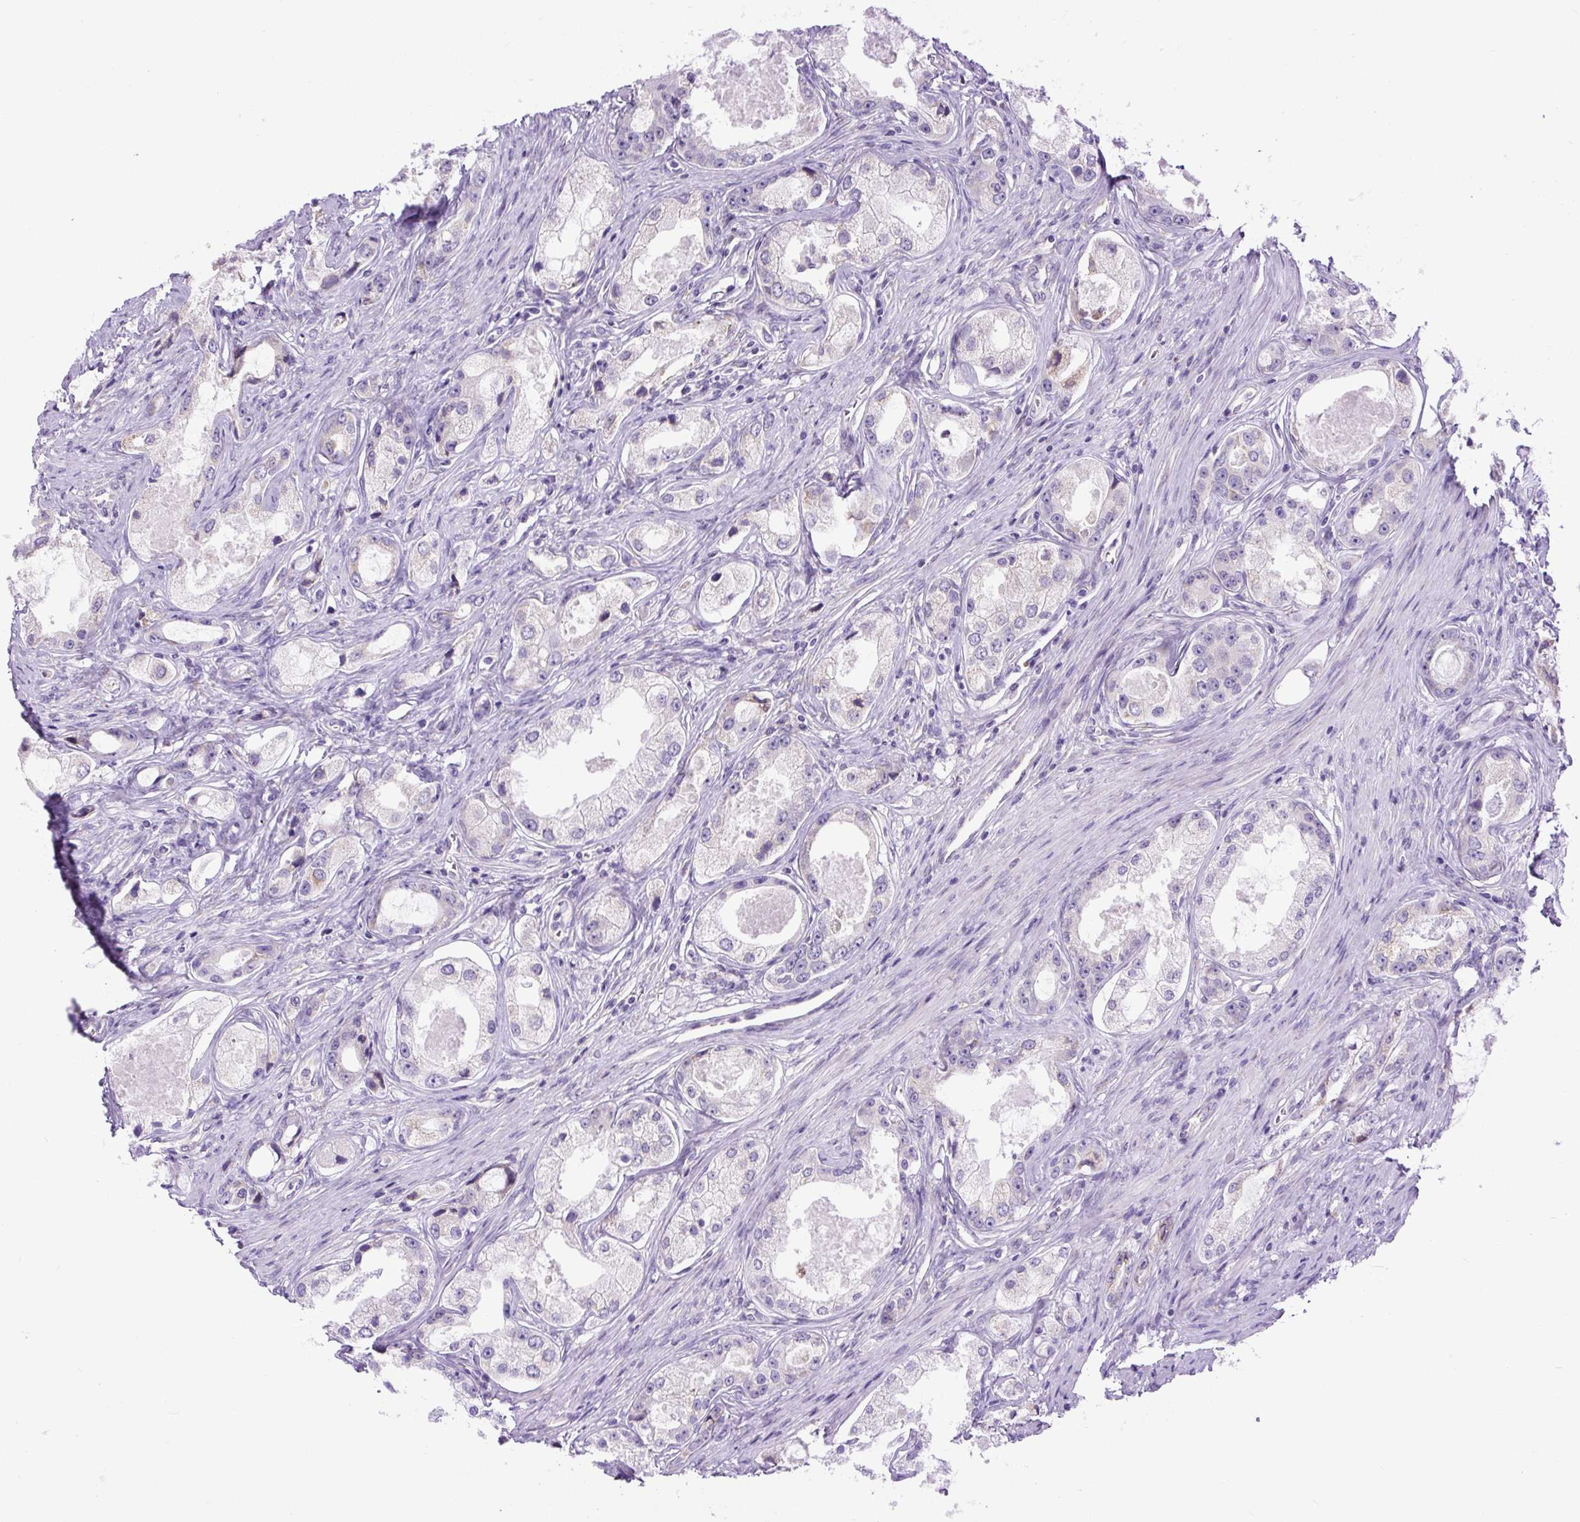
{"staining": {"intensity": "negative", "quantity": "none", "location": "none"}, "tissue": "prostate cancer", "cell_type": "Tumor cells", "image_type": "cancer", "snomed": [{"axis": "morphology", "description": "Adenocarcinoma, Low grade"}, {"axis": "topography", "description": "Prostate"}], "caption": "This is an immunohistochemistry image of human prostate cancer (low-grade adenocarcinoma). There is no positivity in tumor cells.", "gene": "DDOST", "patient": {"sex": "male", "age": 68}}